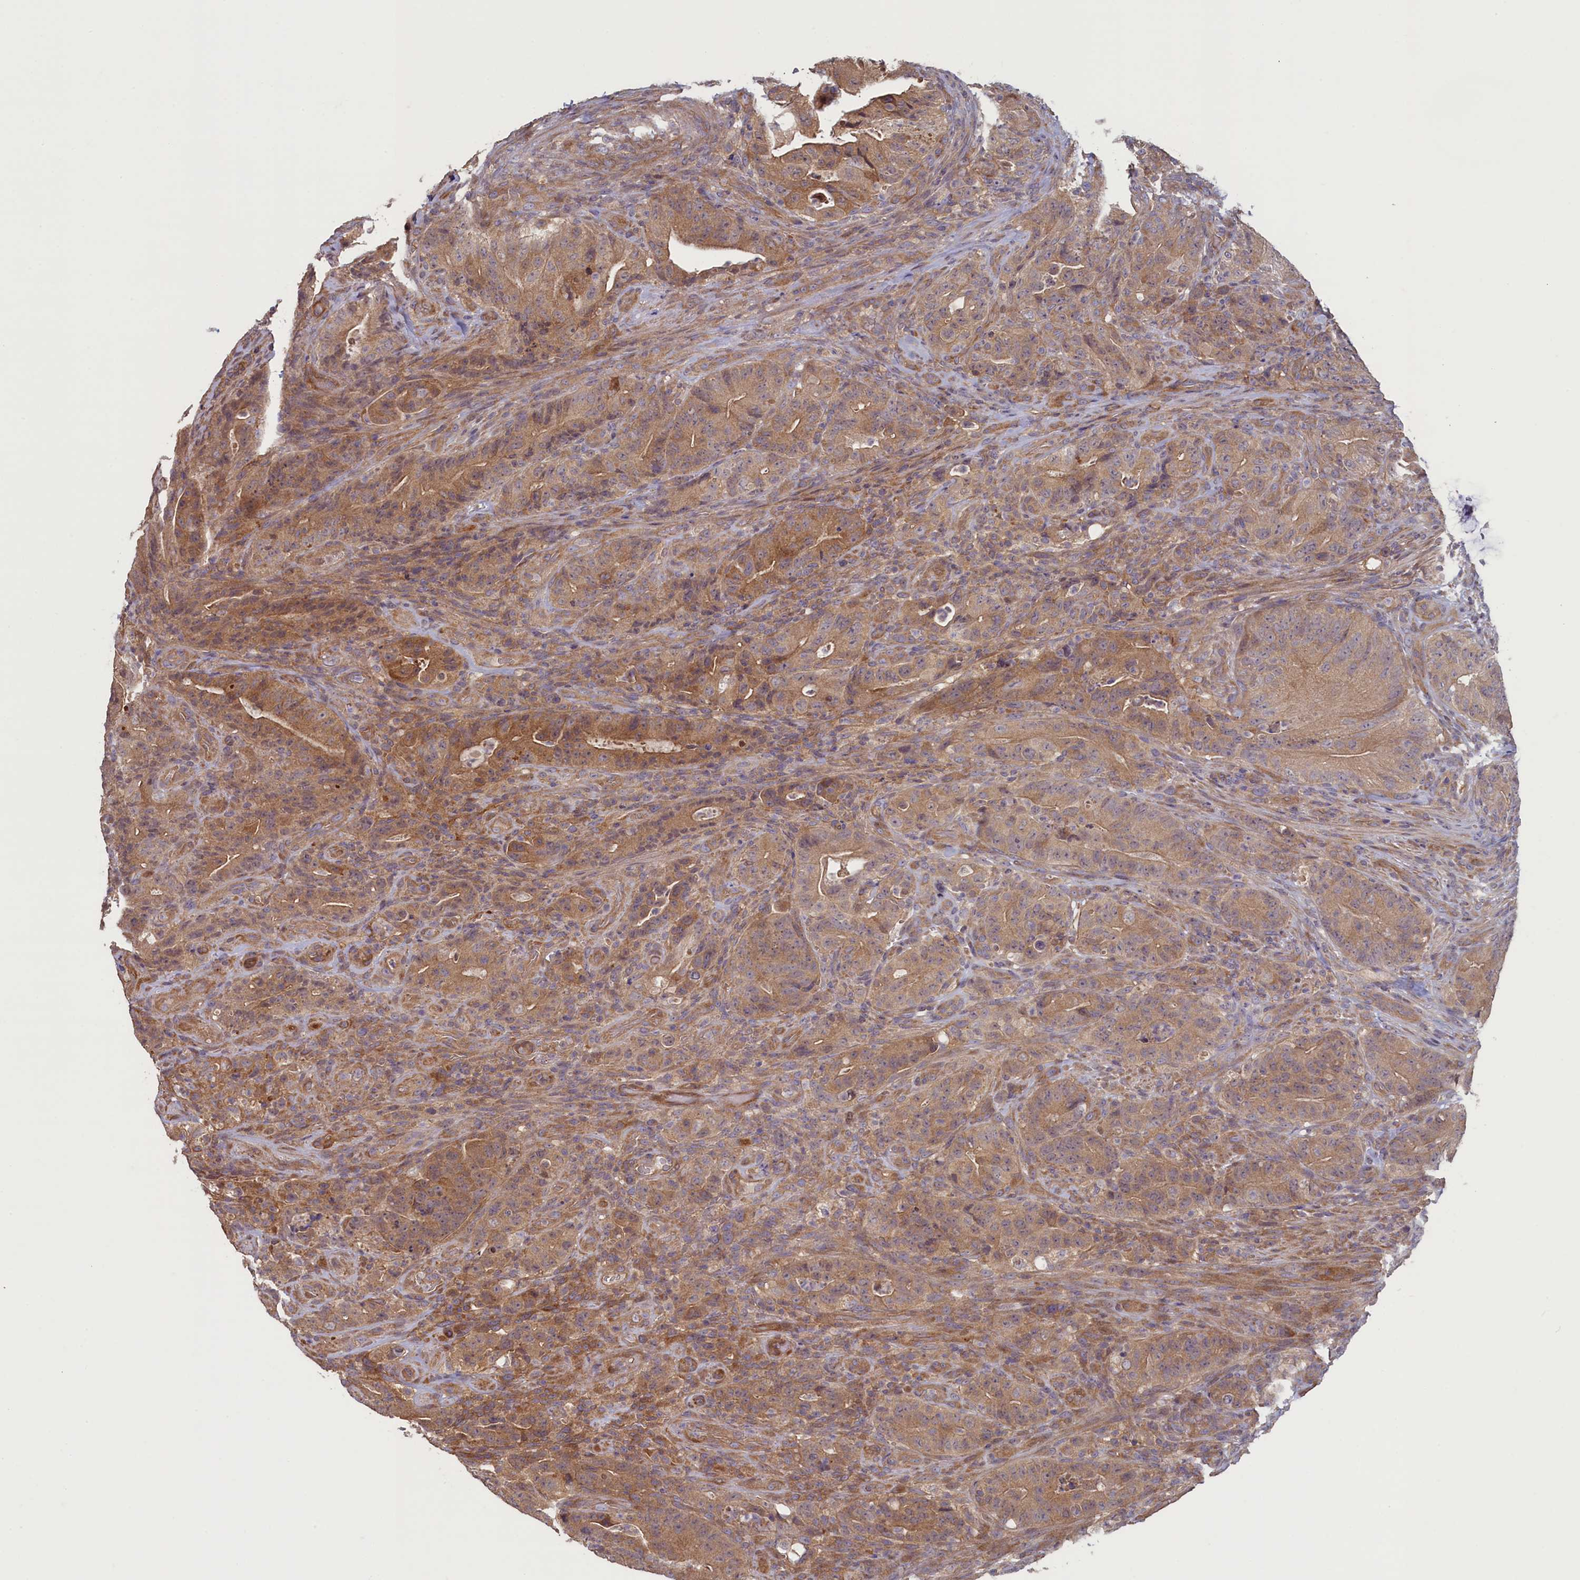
{"staining": {"intensity": "moderate", "quantity": ">75%", "location": "cytoplasmic/membranous"}, "tissue": "colorectal cancer", "cell_type": "Tumor cells", "image_type": "cancer", "snomed": [{"axis": "morphology", "description": "Normal tissue, NOS"}, {"axis": "topography", "description": "Colon"}], "caption": "Colorectal cancer stained with a protein marker demonstrates moderate staining in tumor cells.", "gene": "CIAO2B", "patient": {"sex": "female", "age": 82}}